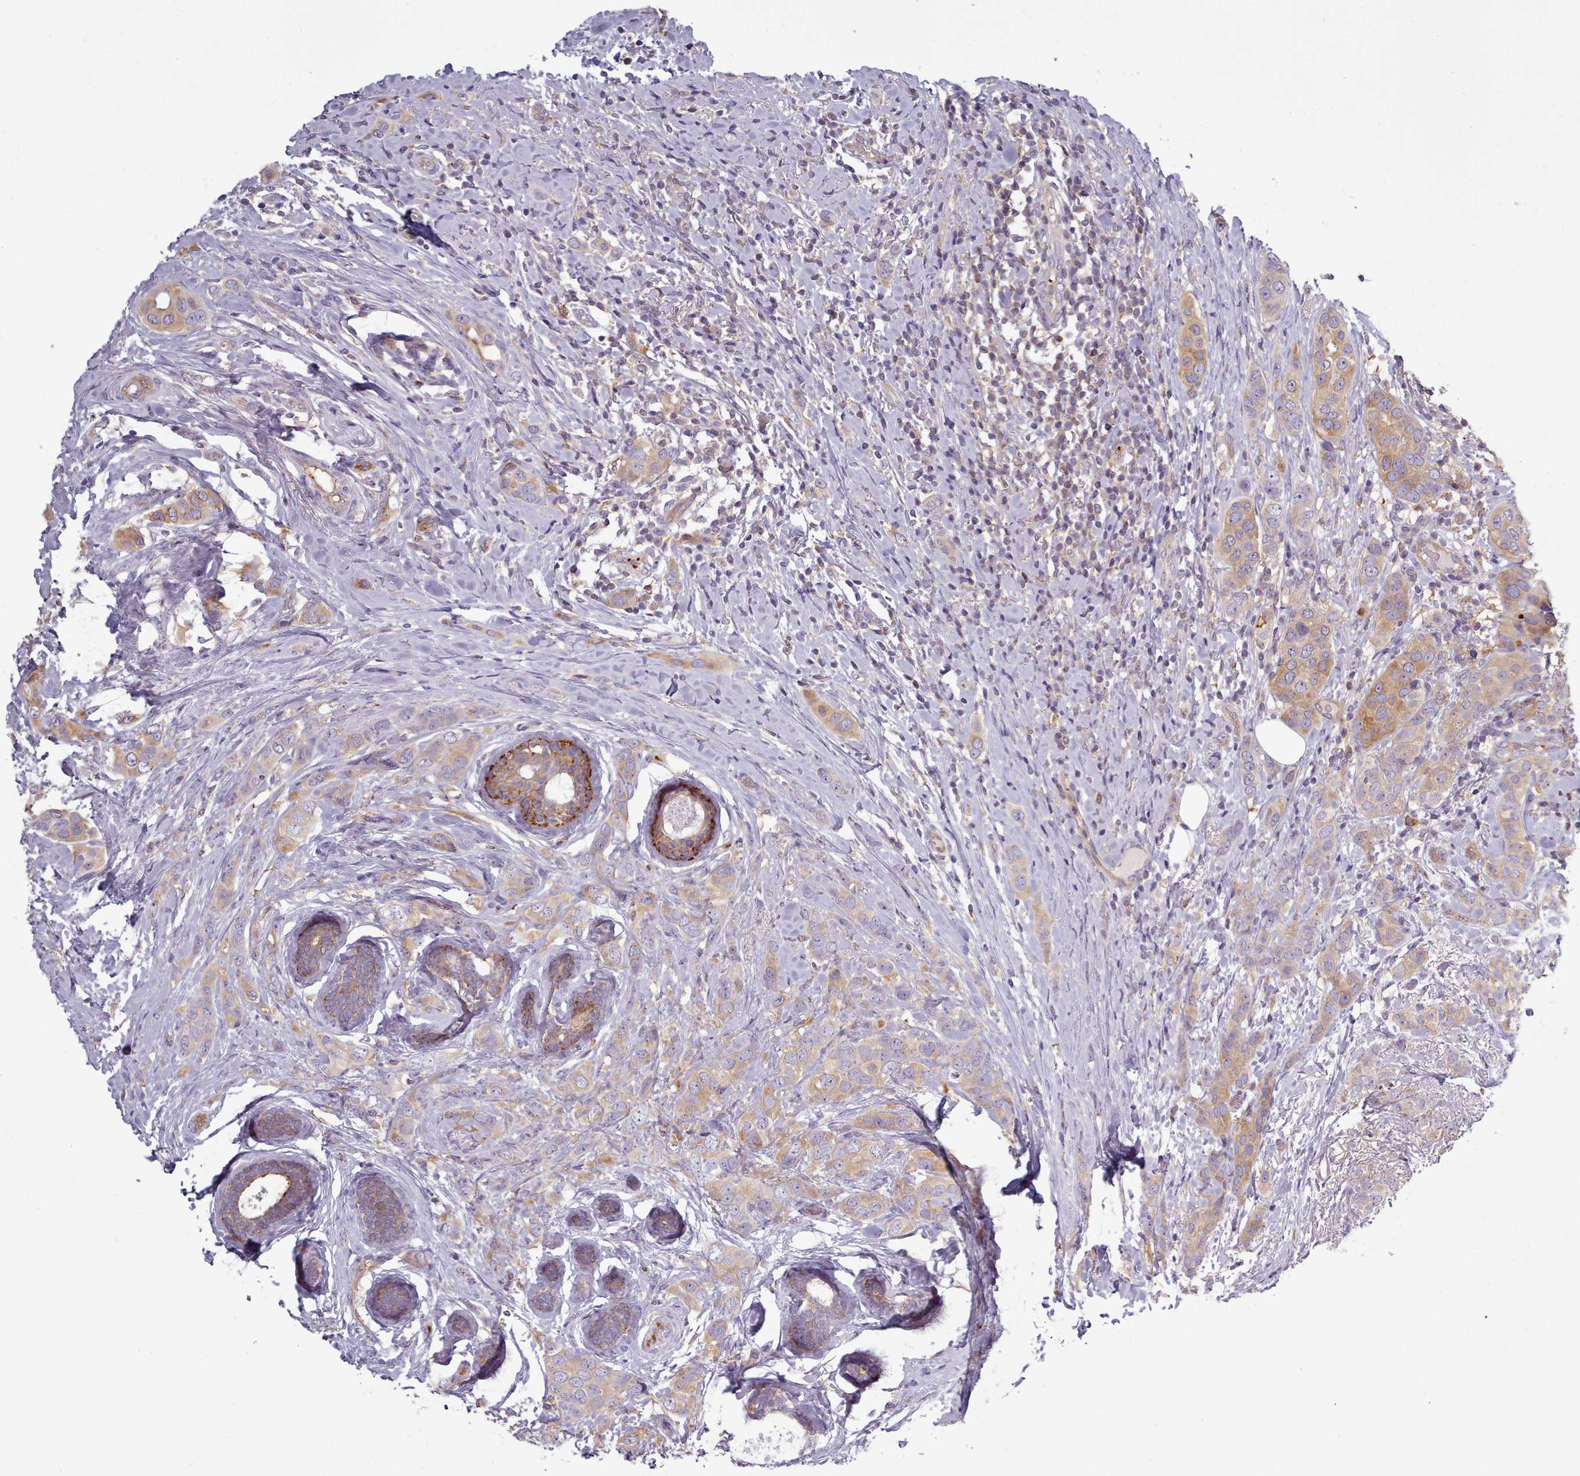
{"staining": {"intensity": "moderate", "quantity": "25%-75%", "location": "cytoplasmic/membranous"}, "tissue": "breast cancer", "cell_type": "Tumor cells", "image_type": "cancer", "snomed": [{"axis": "morphology", "description": "Lobular carcinoma"}, {"axis": "topography", "description": "Breast"}], "caption": "IHC (DAB) staining of breast lobular carcinoma demonstrates moderate cytoplasmic/membranous protein staining in approximately 25%-75% of tumor cells.", "gene": "NDST2", "patient": {"sex": "female", "age": 51}}